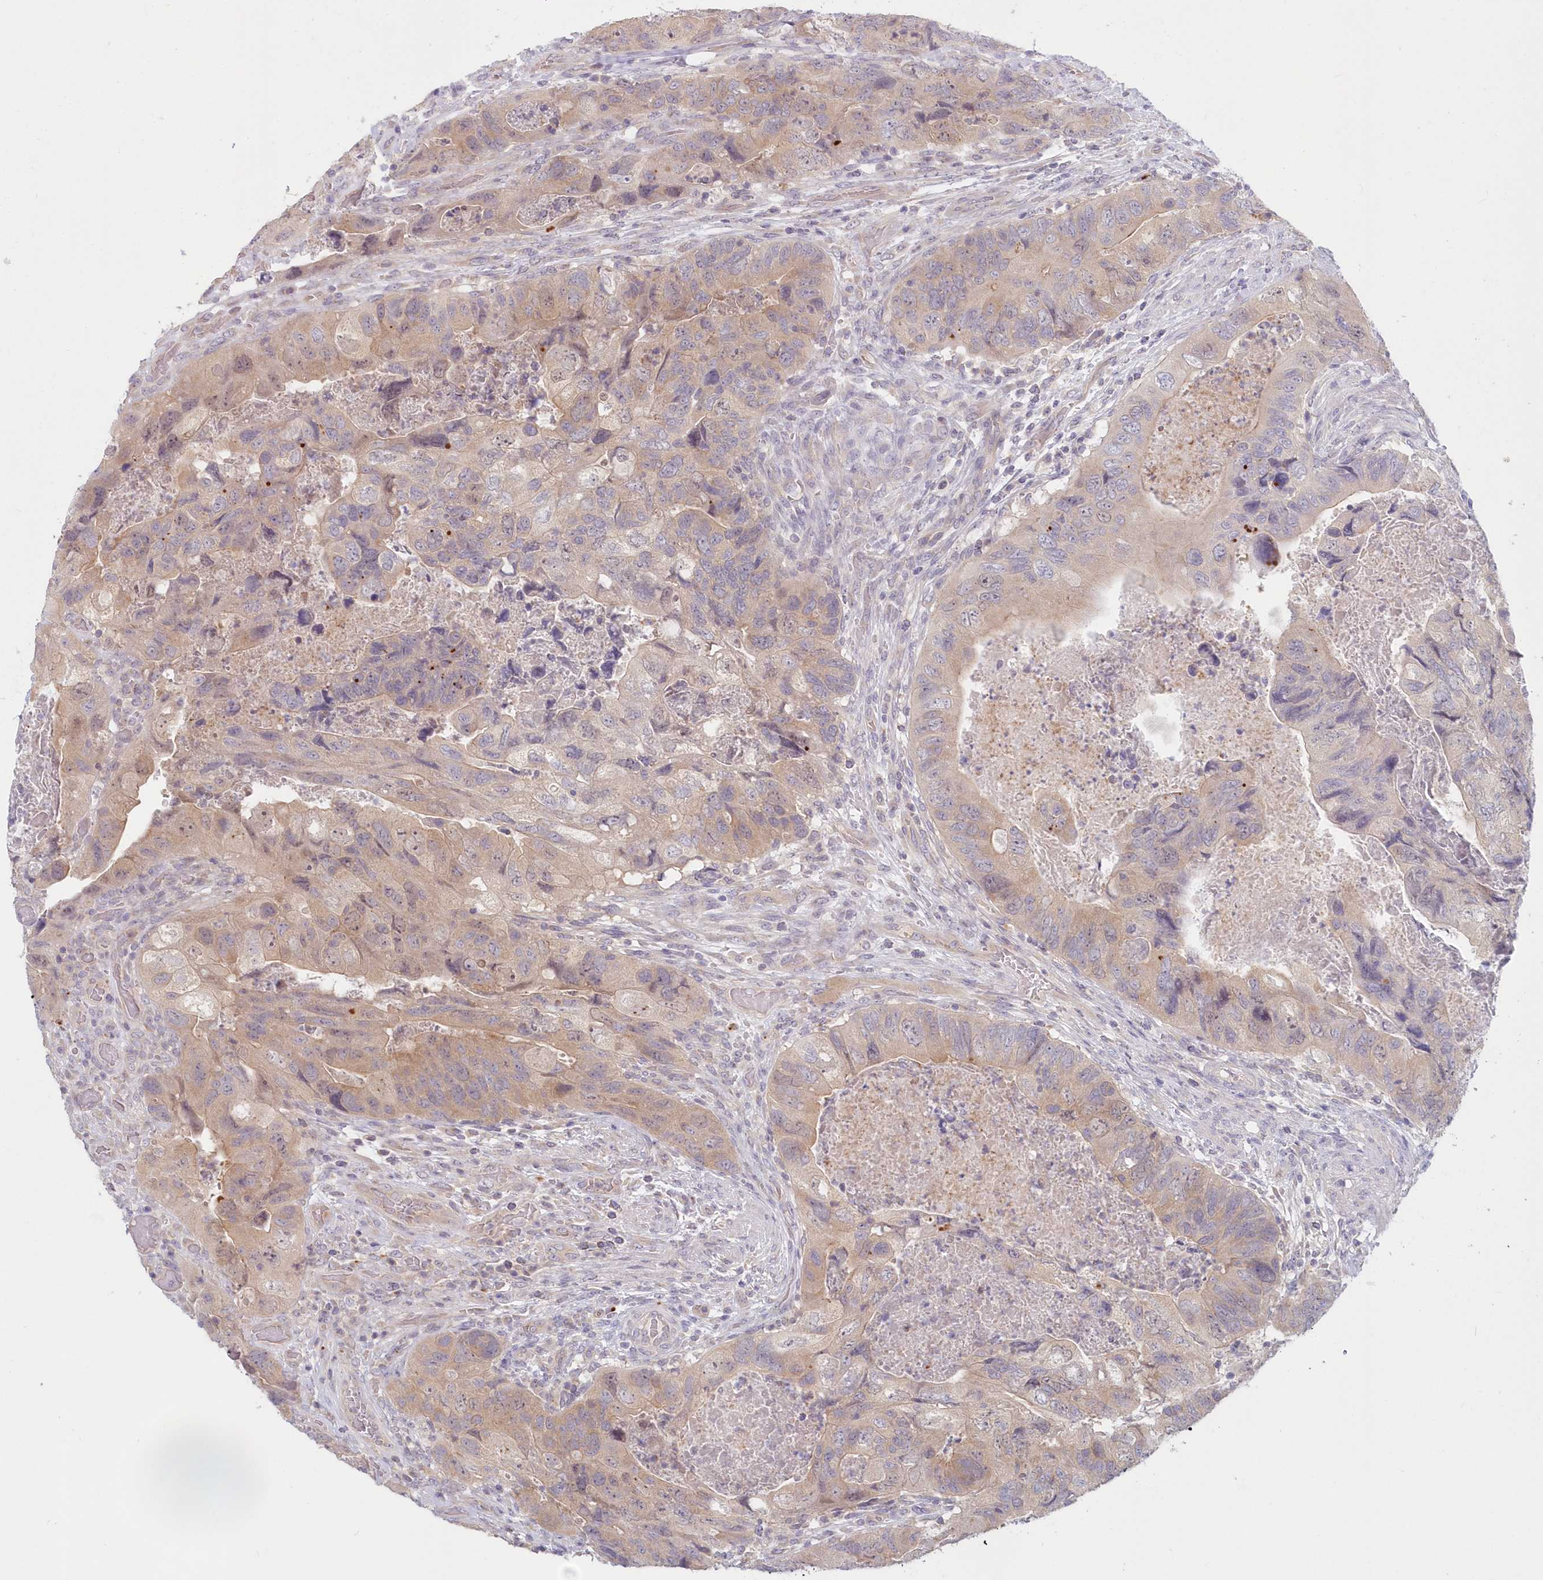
{"staining": {"intensity": "weak", "quantity": "25%-75%", "location": "cytoplasmic/membranous"}, "tissue": "colorectal cancer", "cell_type": "Tumor cells", "image_type": "cancer", "snomed": [{"axis": "morphology", "description": "Adenocarcinoma, NOS"}, {"axis": "topography", "description": "Rectum"}], "caption": "Immunohistochemistry histopathology image of colorectal cancer stained for a protein (brown), which reveals low levels of weak cytoplasmic/membranous staining in approximately 25%-75% of tumor cells.", "gene": "KATNA1", "patient": {"sex": "male", "age": 63}}